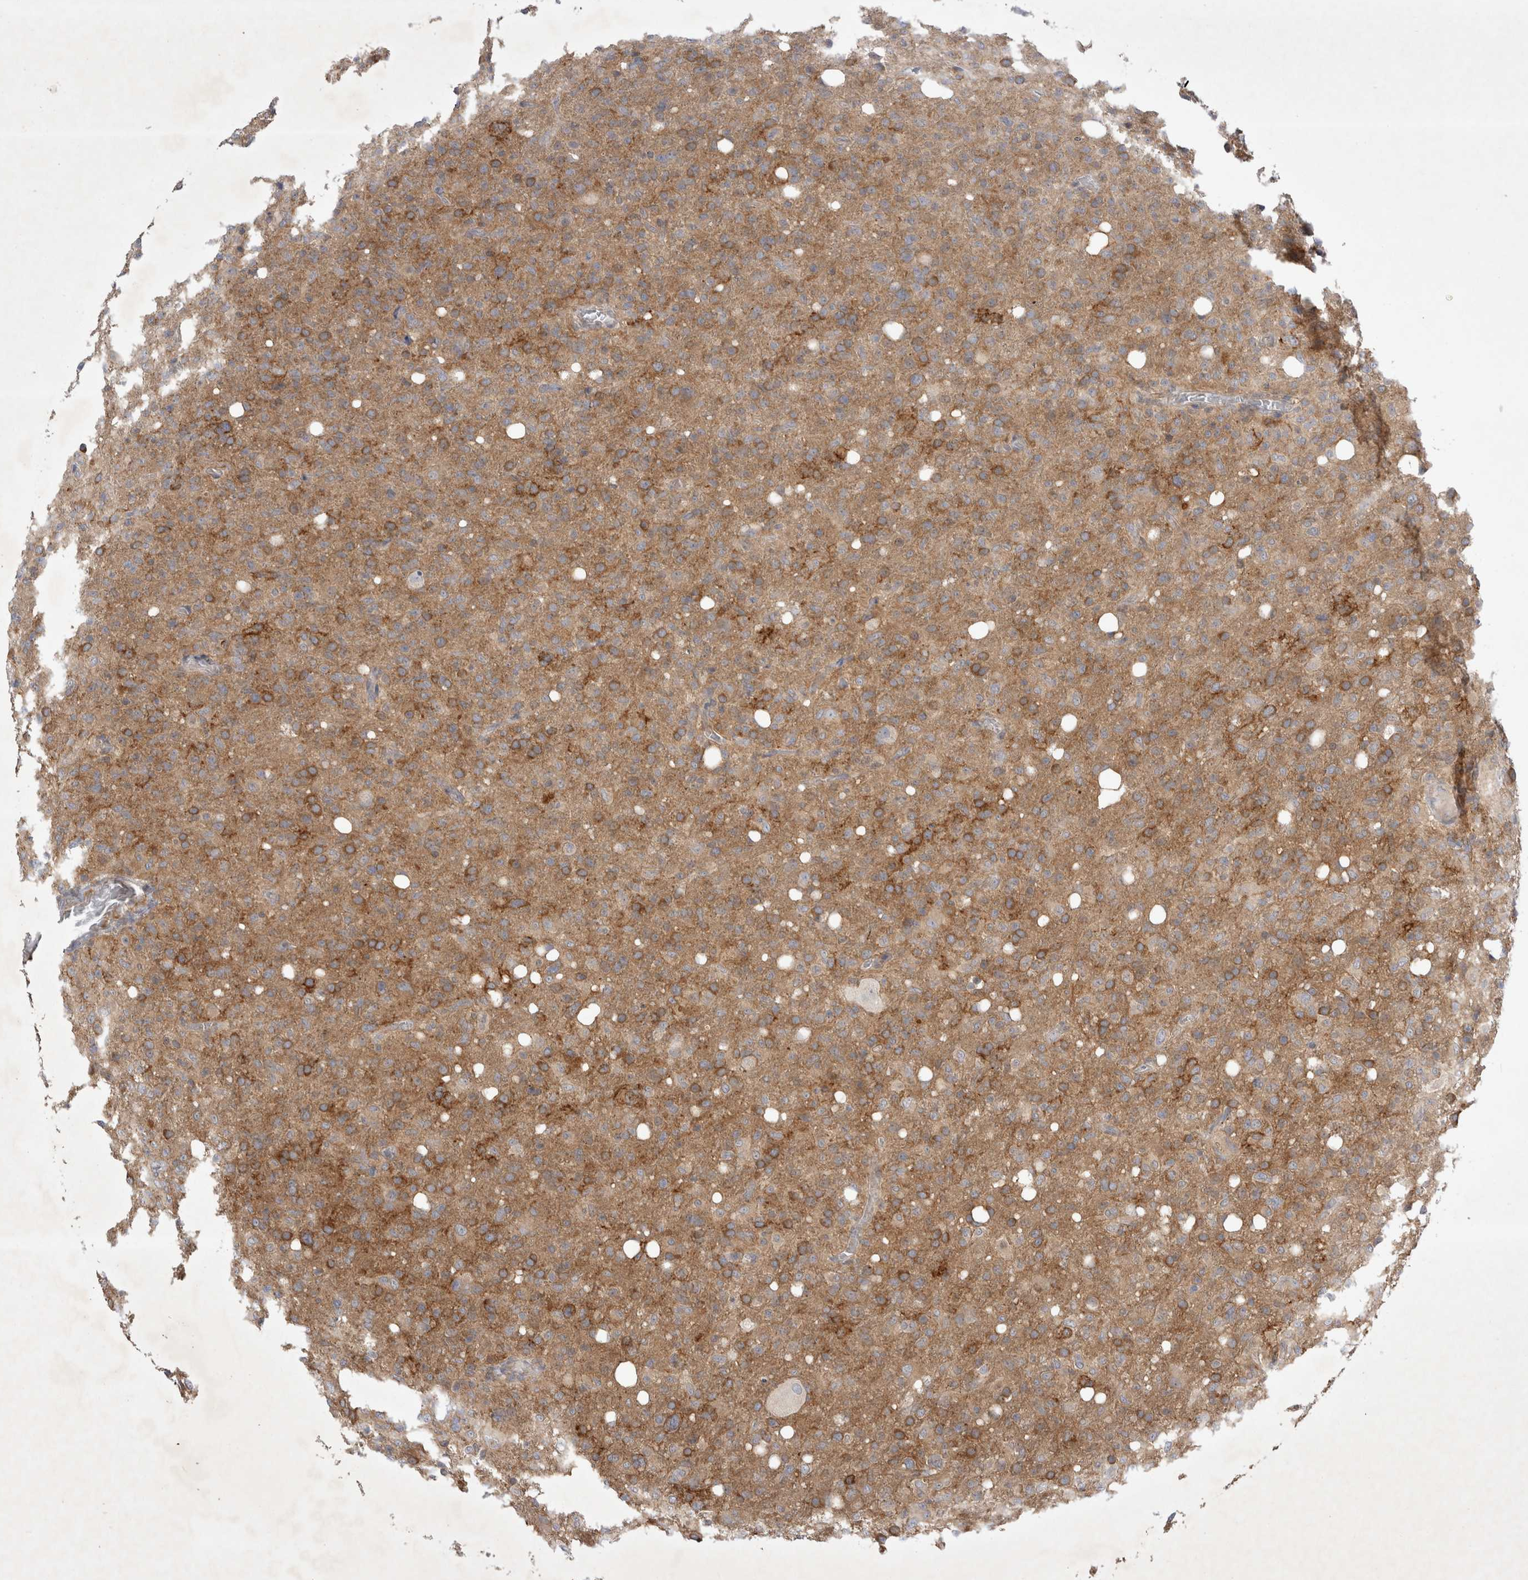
{"staining": {"intensity": "moderate", "quantity": "25%-75%", "location": "cytoplasmic/membranous"}, "tissue": "glioma", "cell_type": "Tumor cells", "image_type": "cancer", "snomed": [{"axis": "morphology", "description": "Glioma, malignant, High grade"}, {"axis": "topography", "description": "Brain"}], "caption": "Moderate cytoplasmic/membranous protein positivity is appreciated in approximately 25%-75% of tumor cells in high-grade glioma (malignant).", "gene": "SRD5A3", "patient": {"sex": "female", "age": 57}}